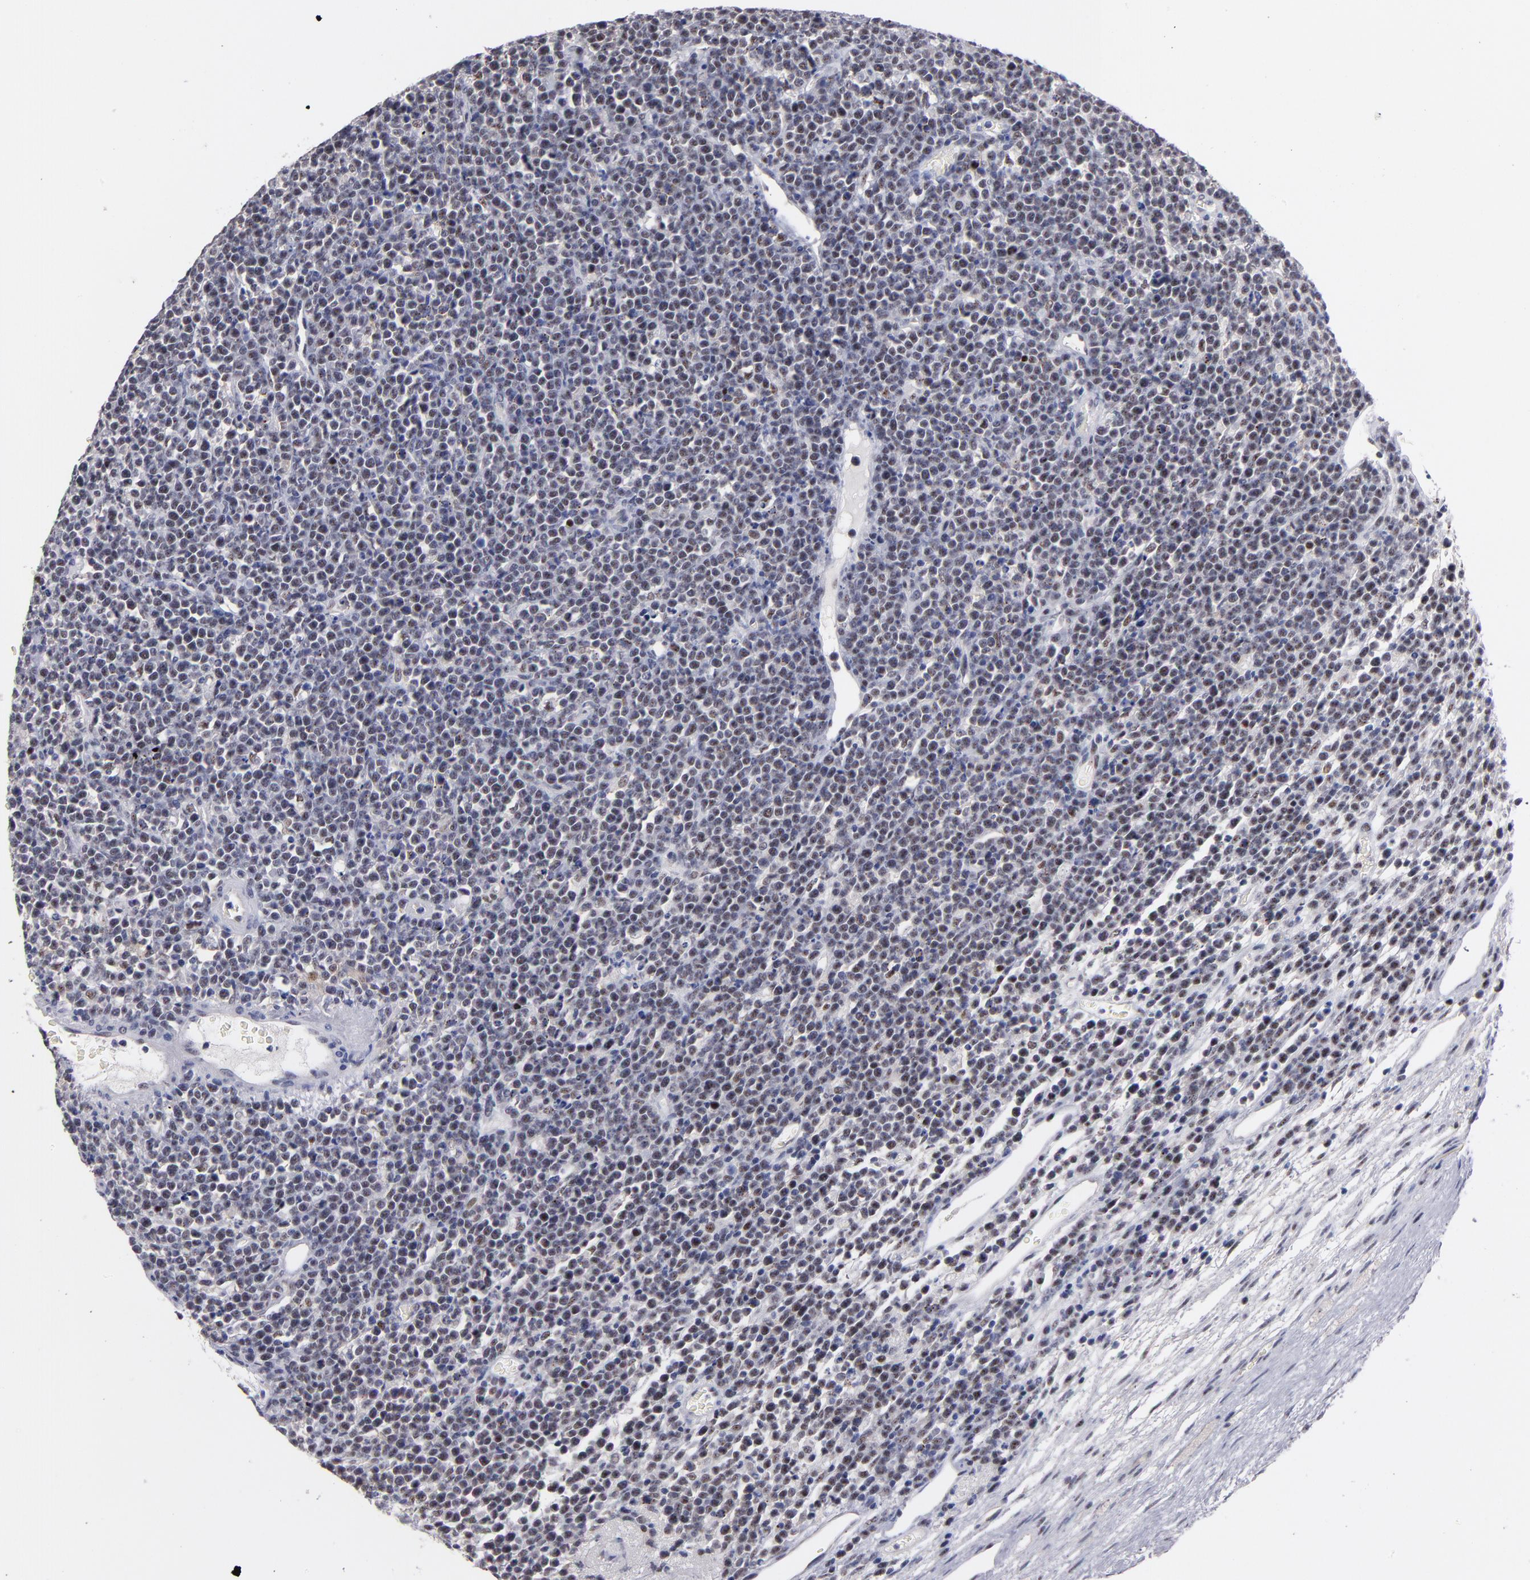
{"staining": {"intensity": "weak", "quantity": "<25%", "location": "nuclear"}, "tissue": "lymphoma", "cell_type": "Tumor cells", "image_type": "cancer", "snomed": [{"axis": "morphology", "description": "Malignant lymphoma, non-Hodgkin's type, High grade"}, {"axis": "topography", "description": "Ovary"}], "caption": "Tumor cells show no significant positivity in high-grade malignant lymphoma, non-Hodgkin's type.", "gene": "RAF1", "patient": {"sex": "female", "age": 56}}